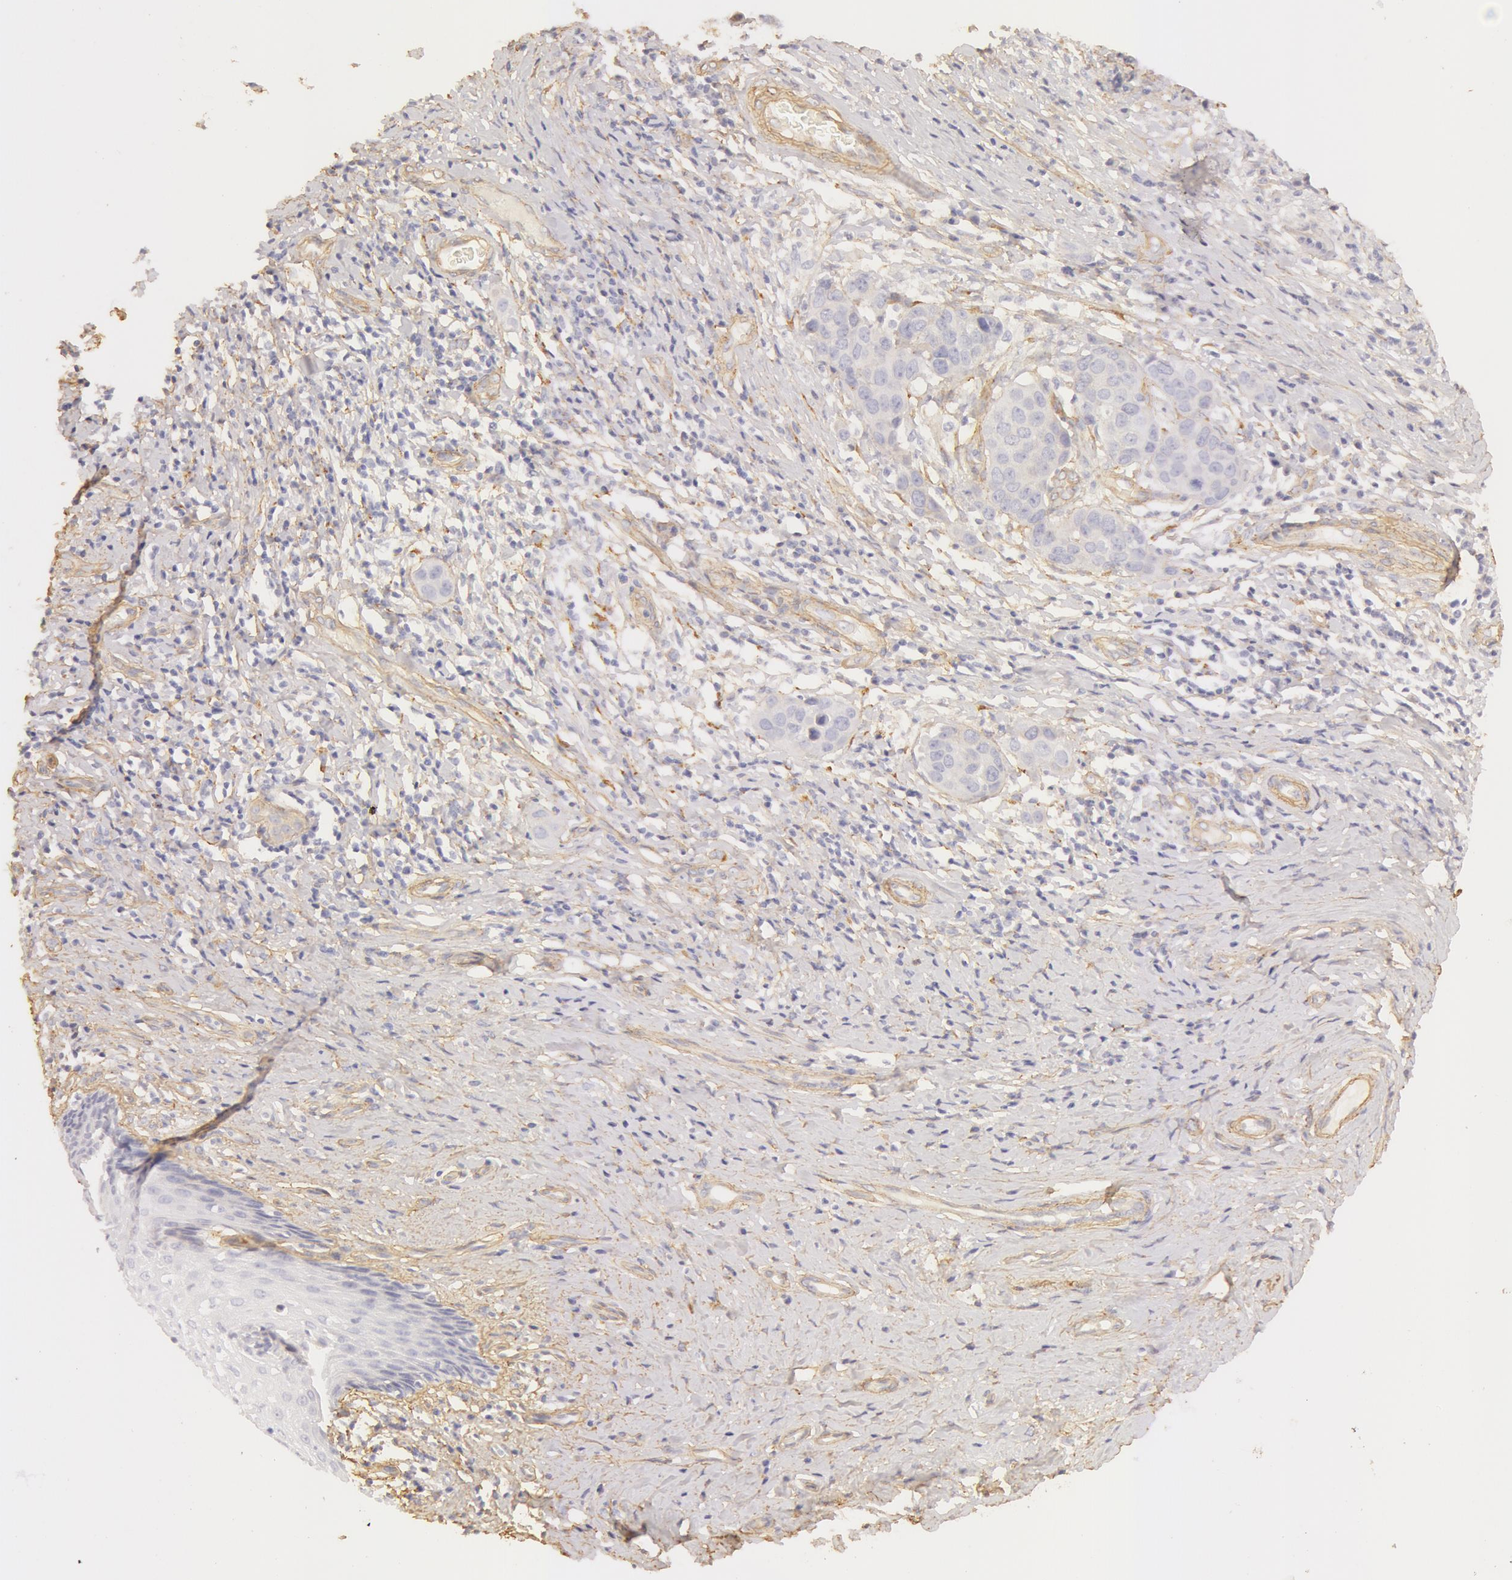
{"staining": {"intensity": "negative", "quantity": "none", "location": "none"}, "tissue": "cervical cancer", "cell_type": "Tumor cells", "image_type": "cancer", "snomed": [{"axis": "morphology", "description": "Squamous cell carcinoma, NOS"}, {"axis": "topography", "description": "Cervix"}], "caption": "DAB (3,3'-diaminobenzidine) immunohistochemical staining of cervical cancer (squamous cell carcinoma) reveals no significant staining in tumor cells.", "gene": "COL4A1", "patient": {"sex": "female", "age": 54}}